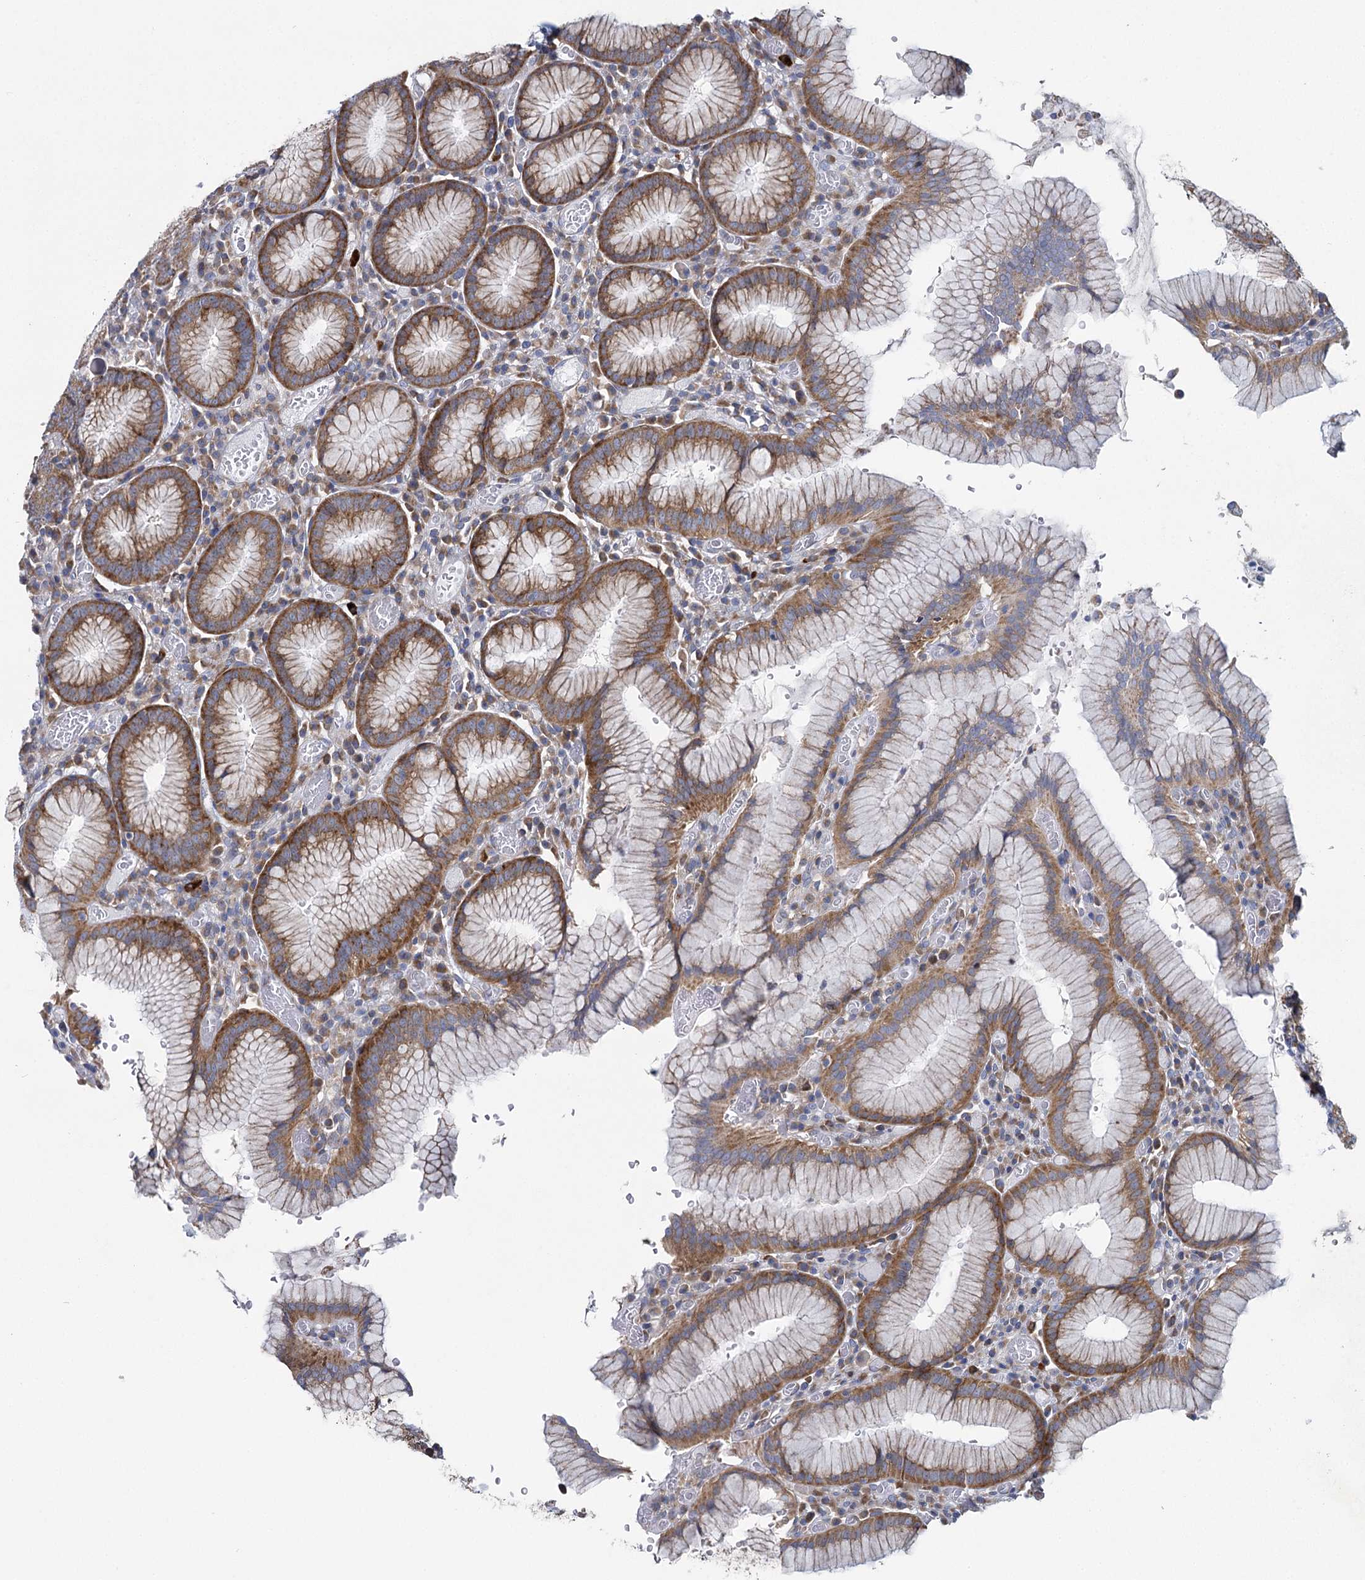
{"staining": {"intensity": "strong", "quantity": "25%-75%", "location": "cytoplasmic/membranous"}, "tissue": "stomach", "cell_type": "Glandular cells", "image_type": "normal", "snomed": [{"axis": "morphology", "description": "Normal tissue, NOS"}, {"axis": "topography", "description": "Stomach"}], "caption": "Stomach stained with DAB immunohistochemistry (IHC) exhibits high levels of strong cytoplasmic/membranous staining in approximately 25%-75% of glandular cells.", "gene": "THUMPD3", "patient": {"sex": "male", "age": 55}}